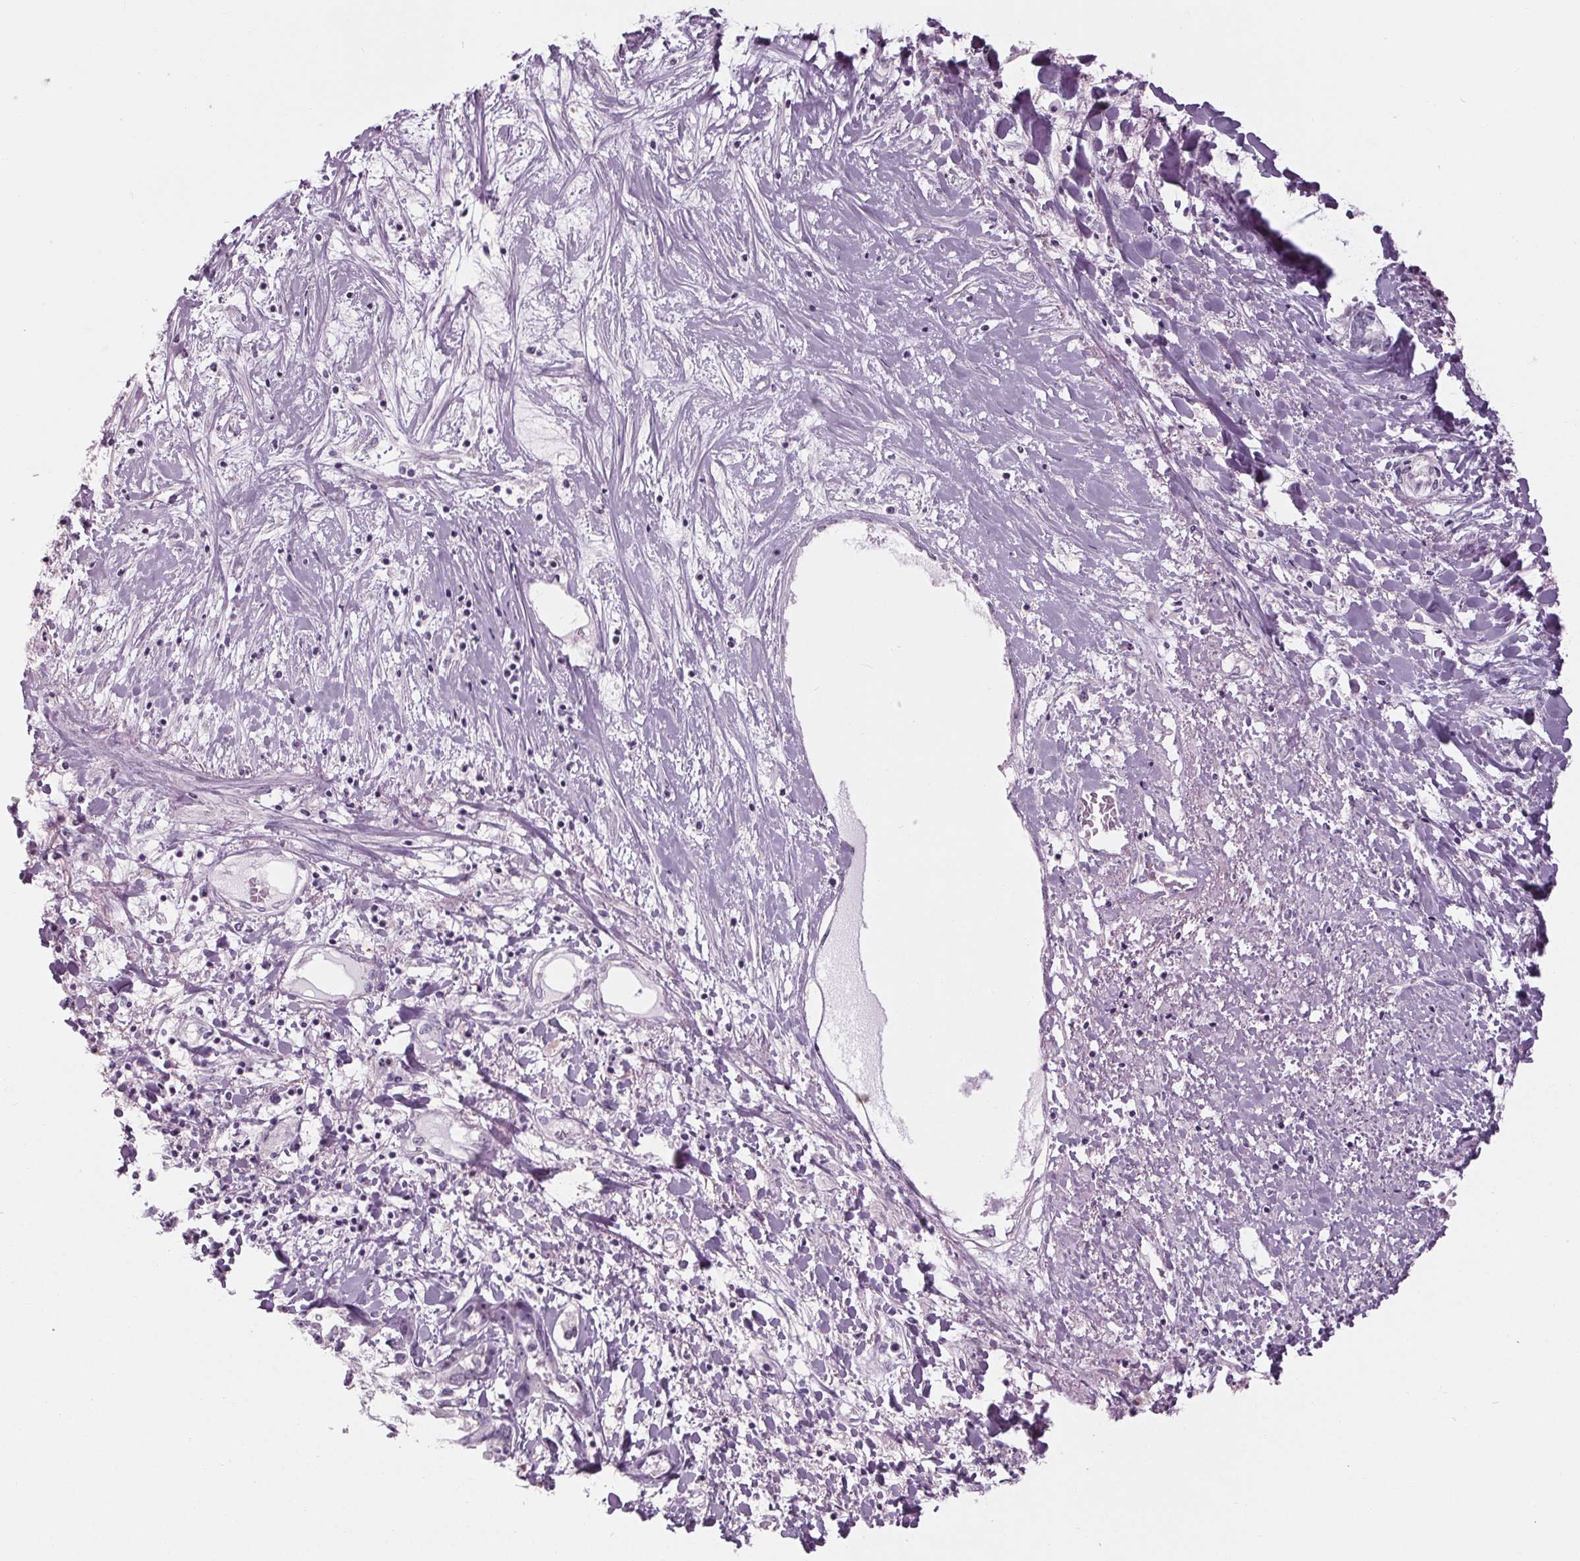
{"staining": {"intensity": "negative", "quantity": "none", "location": "none"}, "tissue": "liver cancer", "cell_type": "Tumor cells", "image_type": "cancer", "snomed": [{"axis": "morphology", "description": "Cholangiocarcinoma"}, {"axis": "topography", "description": "Liver"}], "caption": "This is an immunohistochemistry image of human liver cancer (cholangiocarcinoma). There is no expression in tumor cells.", "gene": "TNNC2", "patient": {"sex": "male", "age": 59}}